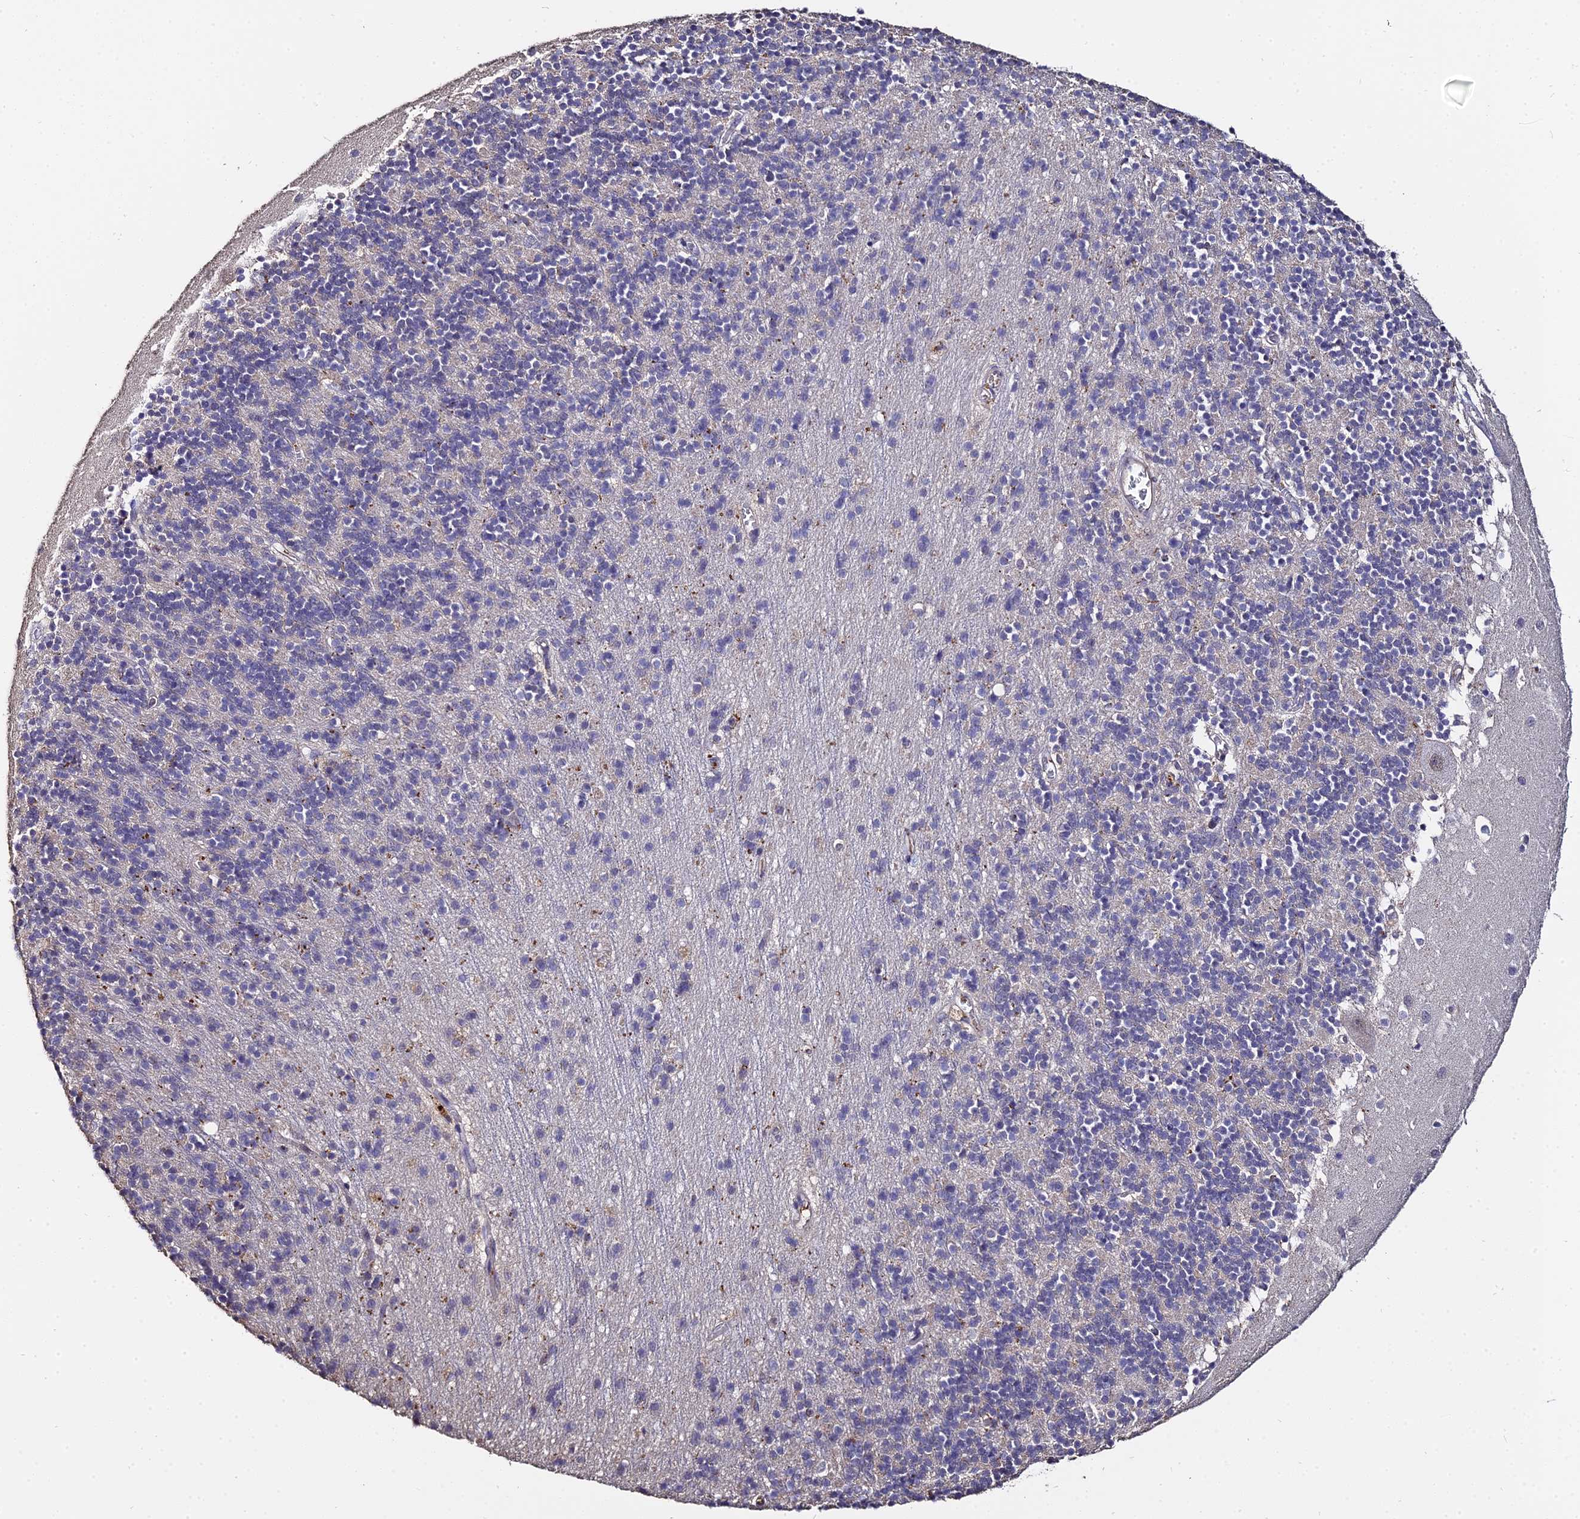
{"staining": {"intensity": "negative", "quantity": "none", "location": "none"}, "tissue": "cerebellum", "cell_type": "Cells in granular layer", "image_type": "normal", "snomed": [{"axis": "morphology", "description": "Normal tissue, NOS"}, {"axis": "topography", "description": "Cerebellum"}], "caption": "Cells in granular layer are negative for protein expression in normal human cerebellum. (DAB immunohistochemistry (IHC) visualized using brightfield microscopy, high magnification).", "gene": "LSM5", "patient": {"sex": "male", "age": 54}}